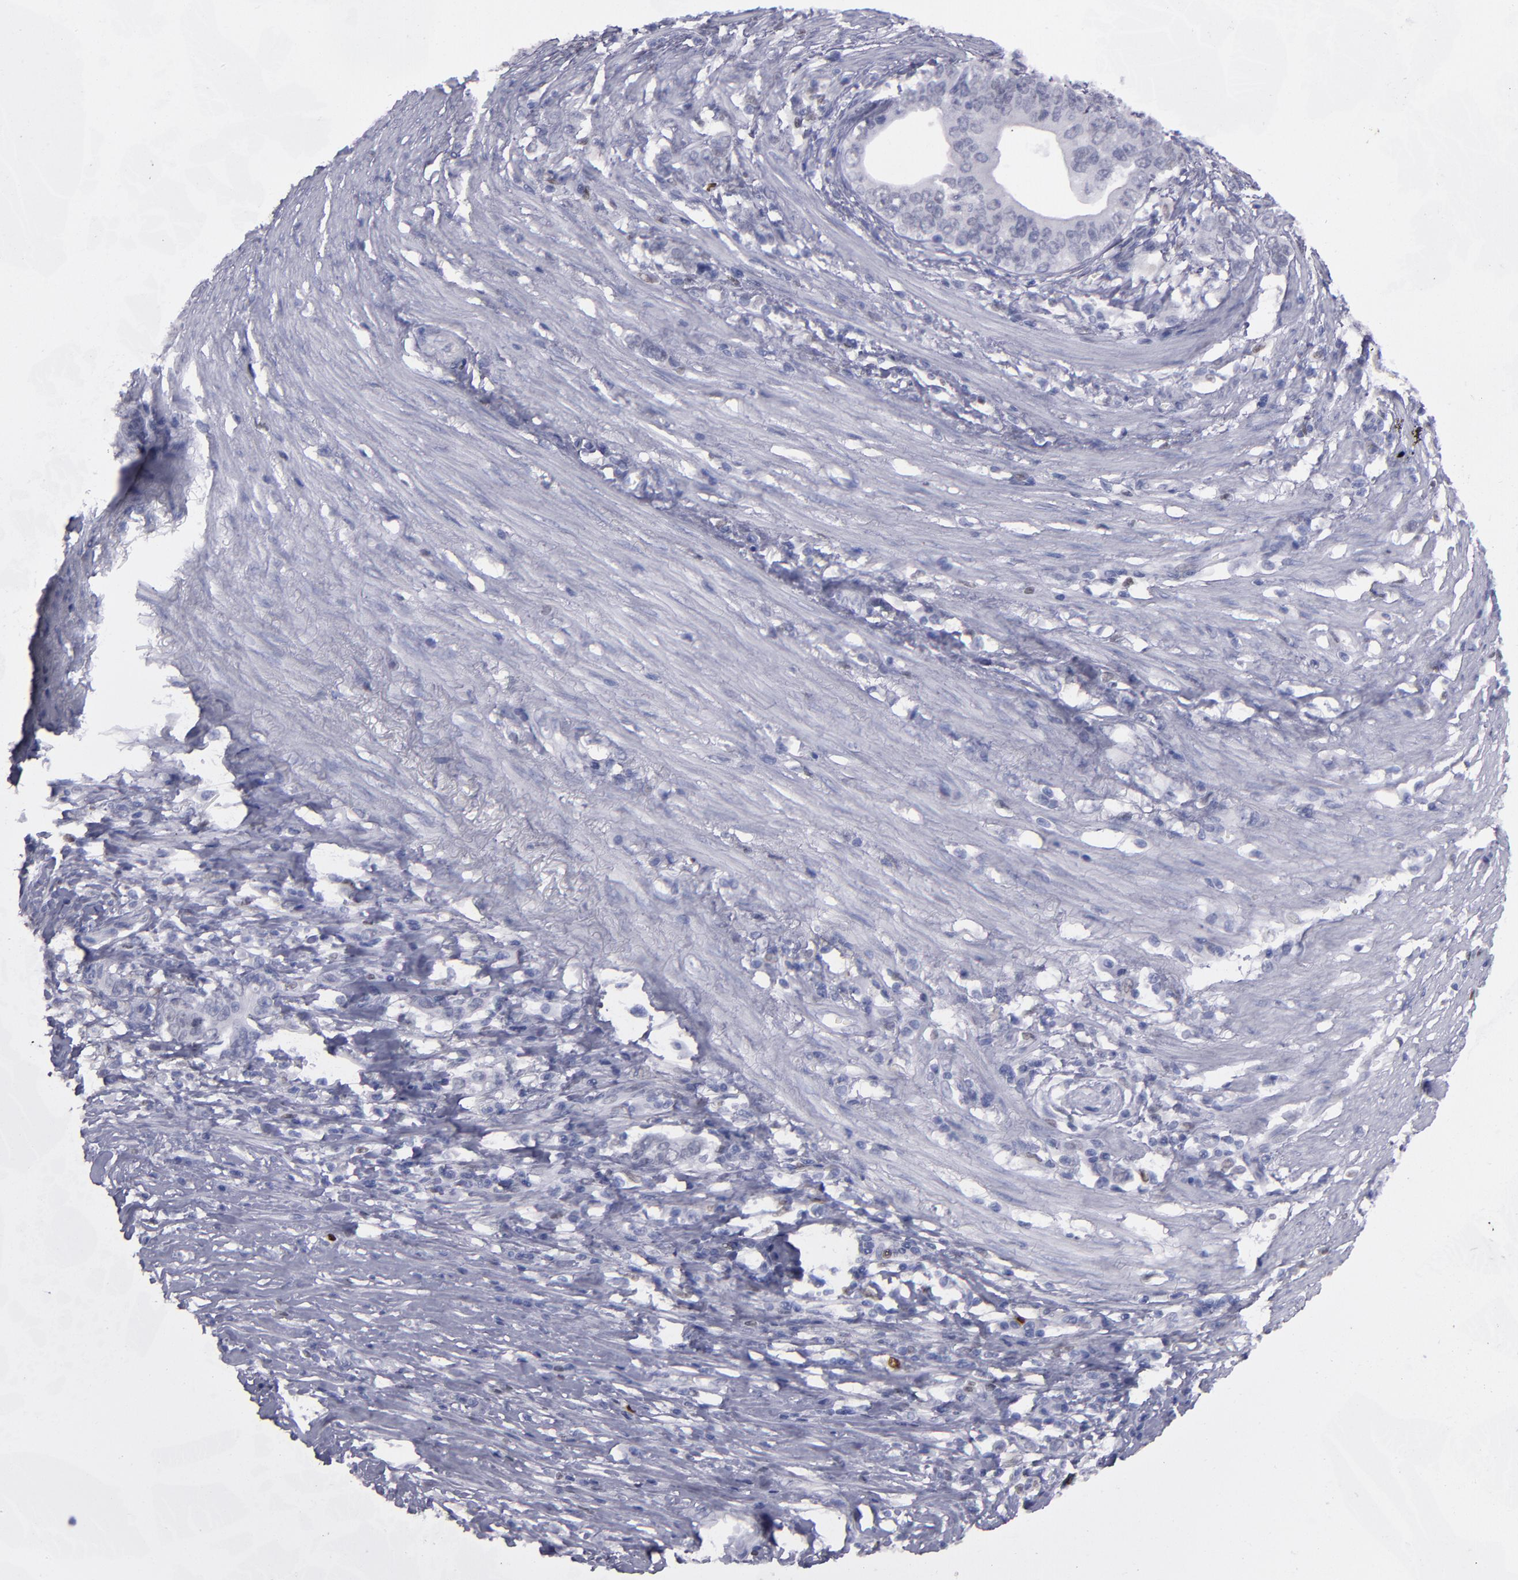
{"staining": {"intensity": "negative", "quantity": "none", "location": "none"}, "tissue": "stomach cancer", "cell_type": "Tumor cells", "image_type": "cancer", "snomed": [{"axis": "morphology", "description": "Adenocarcinoma, NOS"}, {"axis": "topography", "description": "Stomach, lower"}], "caption": "The image shows no staining of tumor cells in adenocarcinoma (stomach). Brightfield microscopy of IHC stained with DAB (3,3'-diaminobenzidine) (brown) and hematoxylin (blue), captured at high magnification.", "gene": "IRF8", "patient": {"sex": "female", "age": 72}}